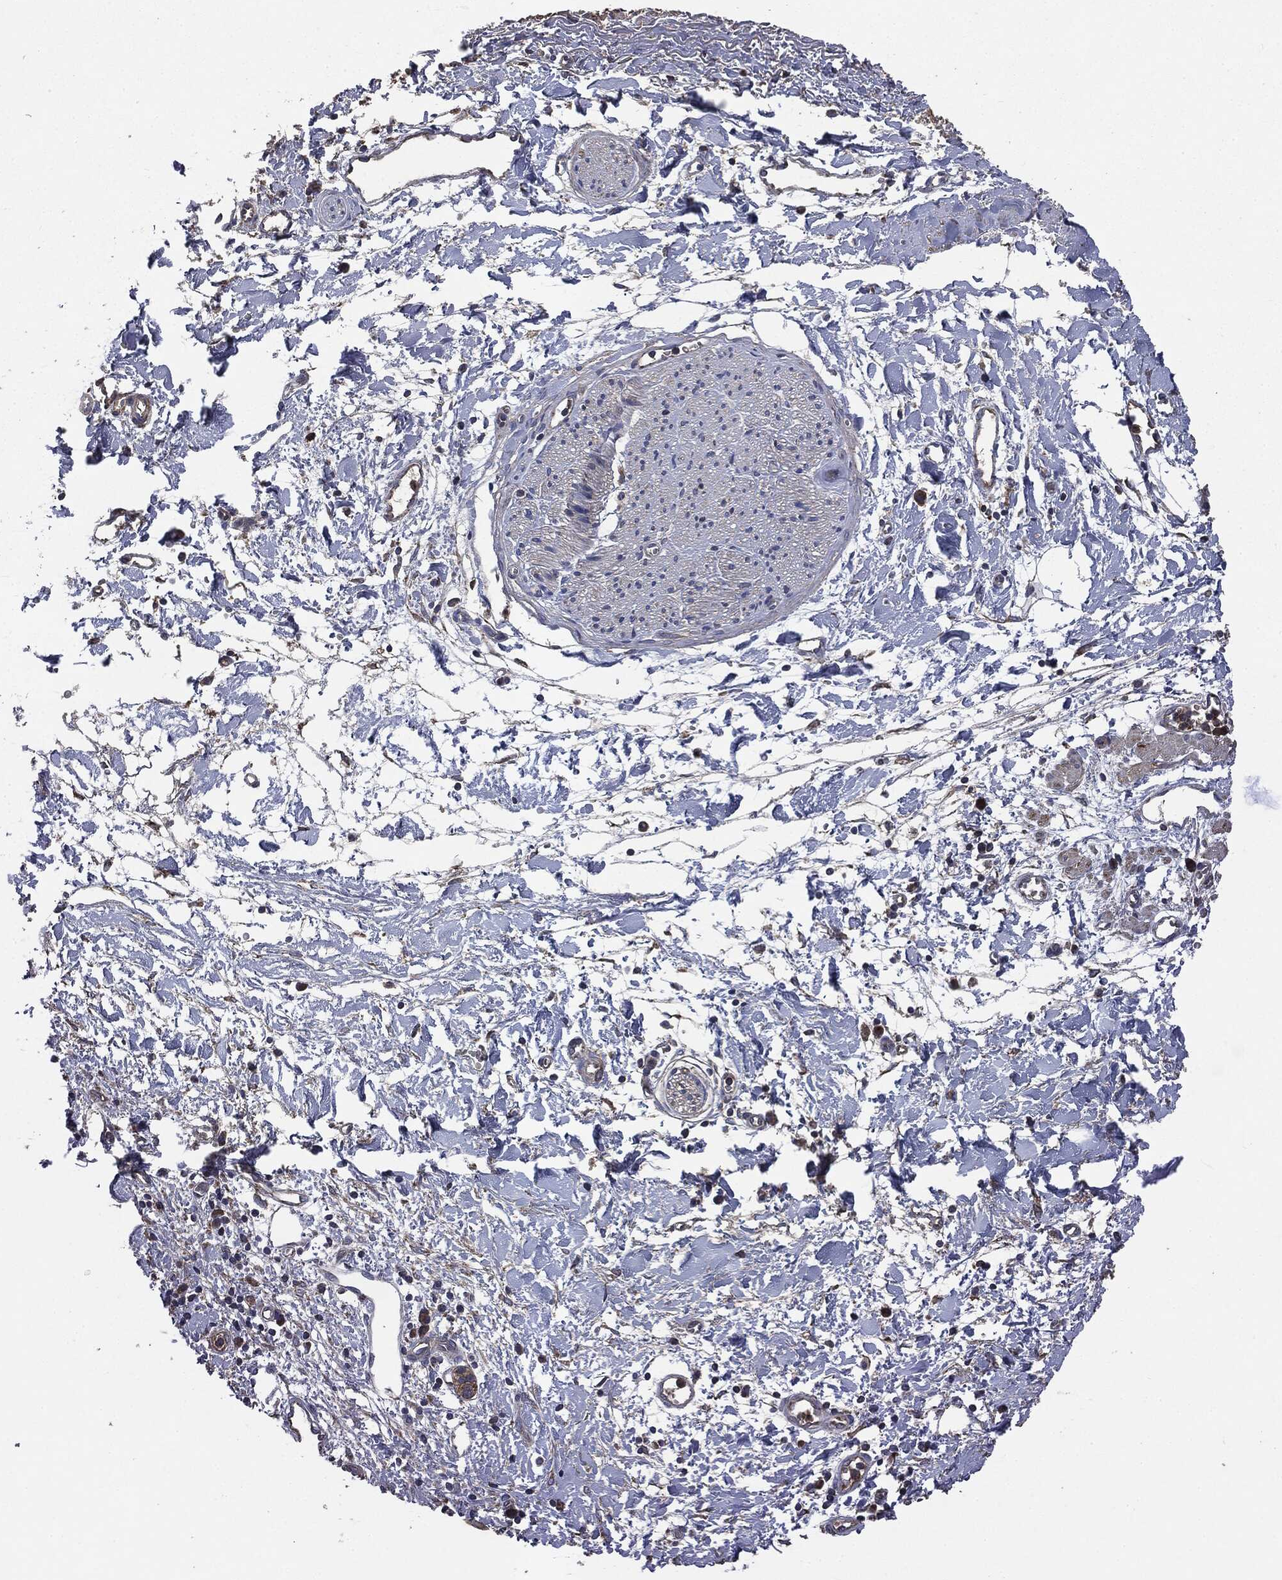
{"staining": {"intensity": "negative", "quantity": "none", "location": "none"}, "tissue": "adipose tissue", "cell_type": "Adipocytes", "image_type": "normal", "snomed": [{"axis": "morphology", "description": "Normal tissue, NOS"}, {"axis": "morphology", "description": "Adenocarcinoma, NOS"}, {"axis": "topography", "description": "Pancreas"}, {"axis": "topography", "description": "Peripheral nerve tissue"}], "caption": "Unremarkable adipose tissue was stained to show a protein in brown. There is no significant positivity in adipocytes. (DAB IHC visualized using brightfield microscopy, high magnification).", "gene": "MAPK6", "patient": {"sex": "male", "age": 61}}